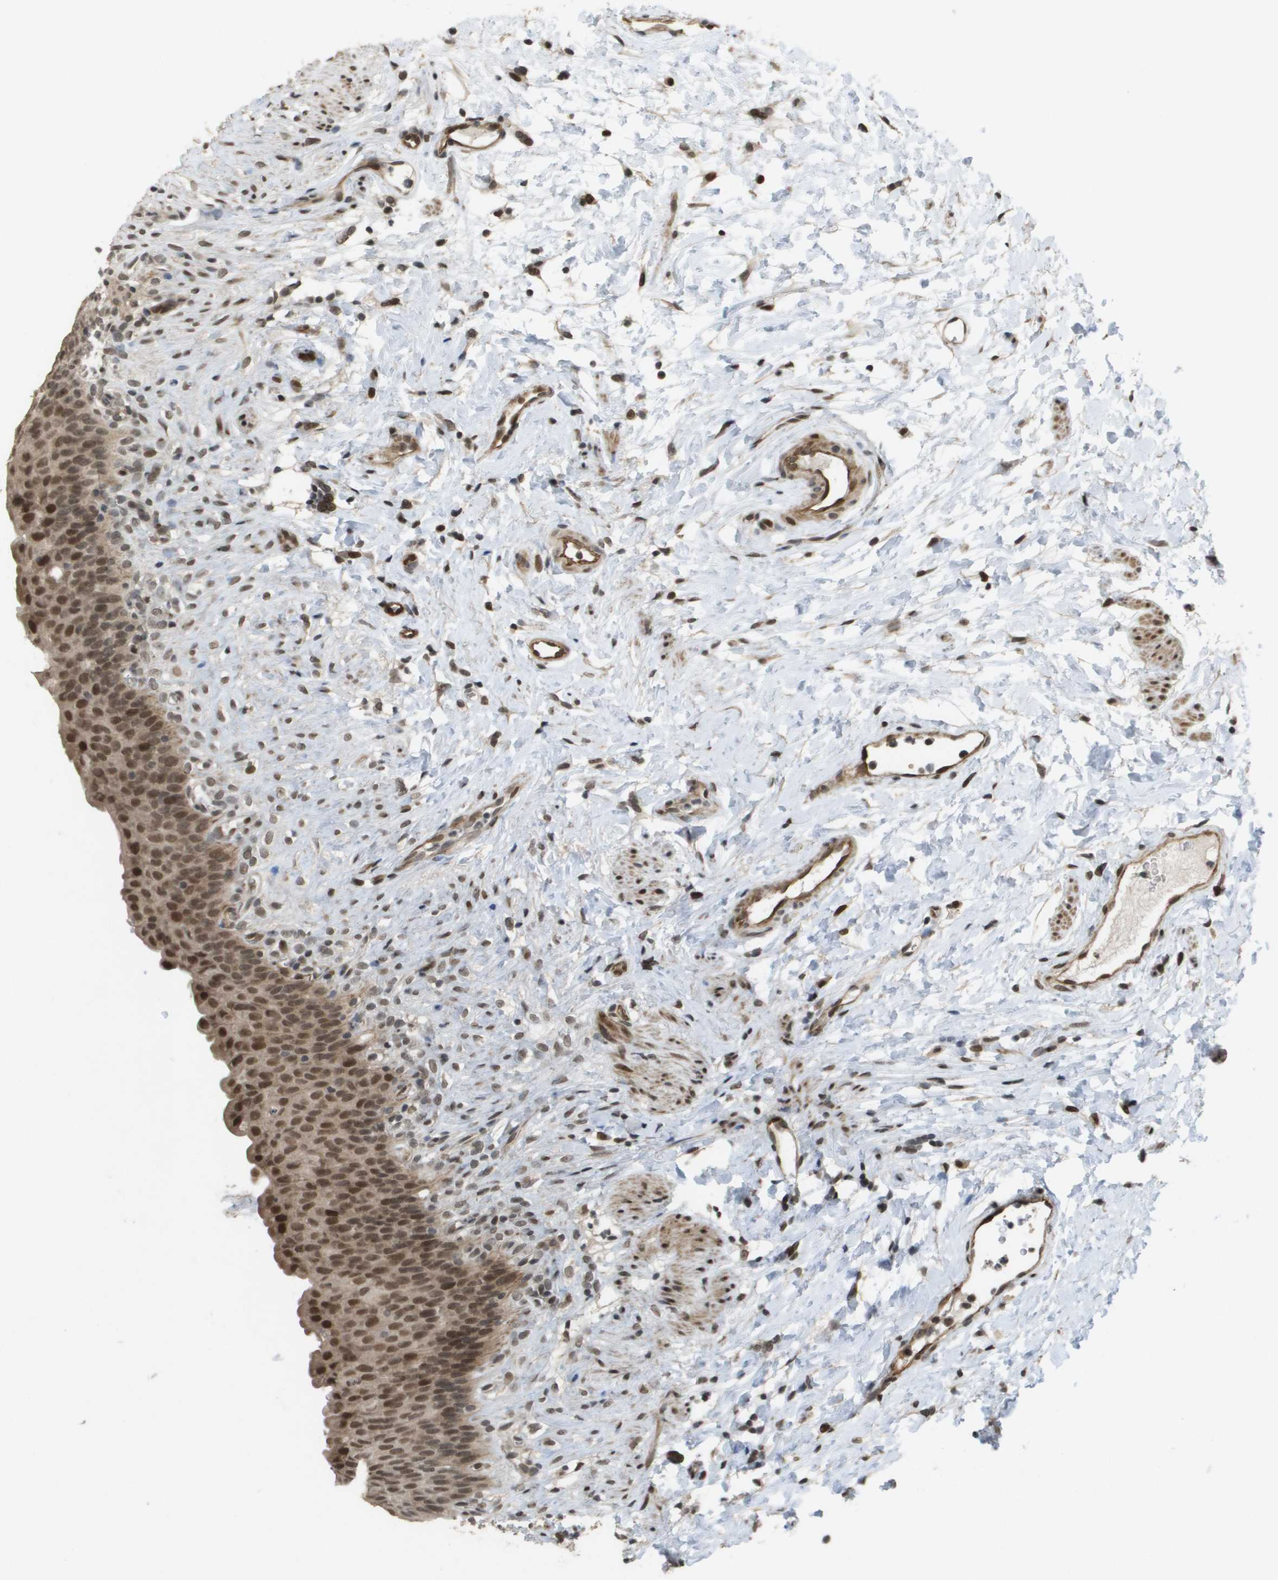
{"staining": {"intensity": "moderate", "quantity": ">75%", "location": "cytoplasmic/membranous,nuclear"}, "tissue": "urinary bladder", "cell_type": "Urothelial cells", "image_type": "normal", "snomed": [{"axis": "morphology", "description": "Normal tissue, NOS"}, {"axis": "topography", "description": "Urinary bladder"}], "caption": "A photomicrograph of urinary bladder stained for a protein displays moderate cytoplasmic/membranous,nuclear brown staining in urothelial cells. (DAB (3,3'-diaminobenzidine) = brown stain, brightfield microscopy at high magnification).", "gene": "KAT5", "patient": {"sex": "female", "age": 79}}